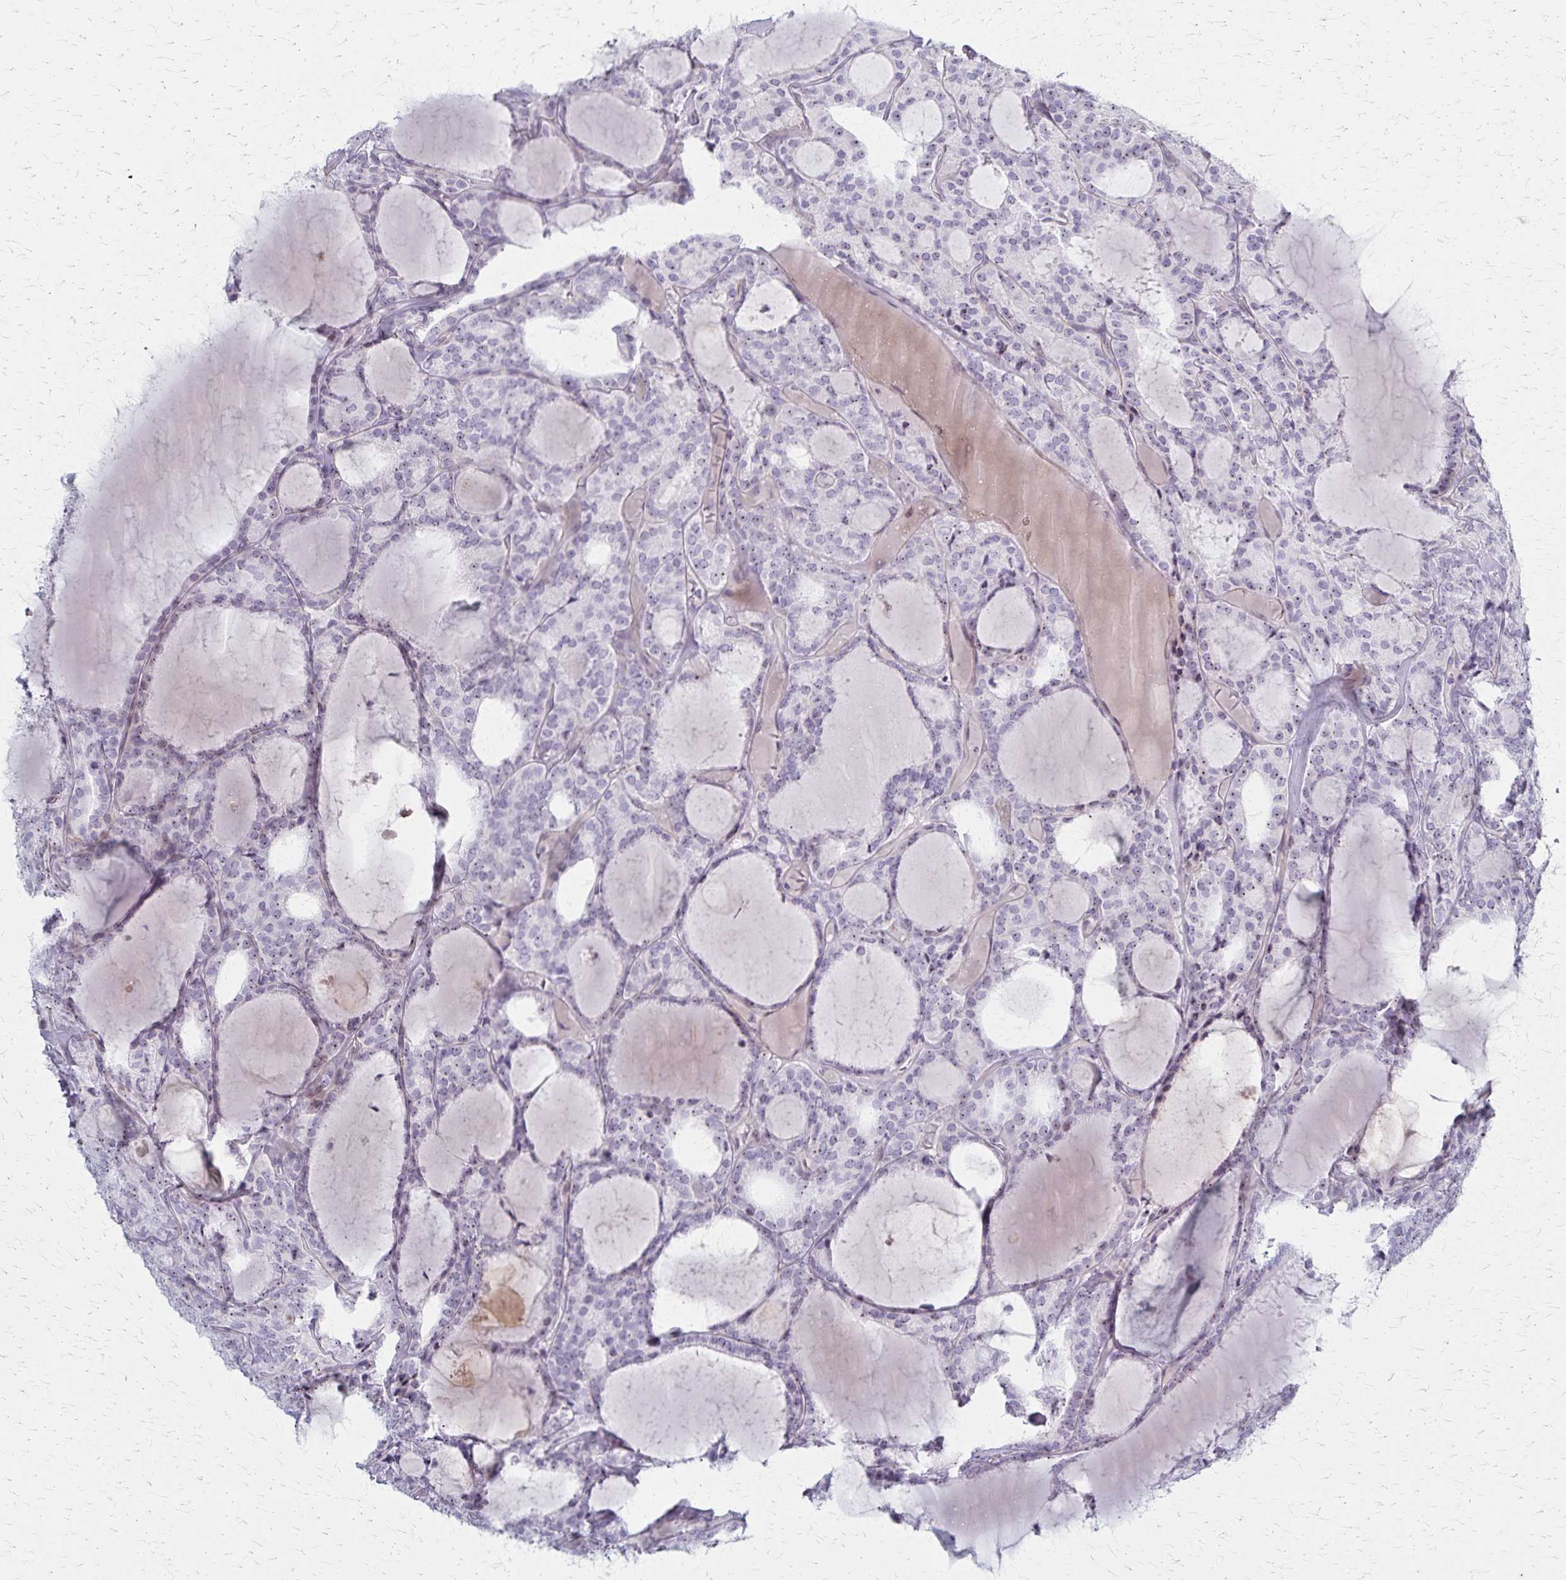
{"staining": {"intensity": "weak", "quantity": "<25%", "location": "nuclear"}, "tissue": "thyroid cancer", "cell_type": "Tumor cells", "image_type": "cancer", "snomed": [{"axis": "morphology", "description": "Follicular adenoma carcinoma, NOS"}, {"axis": "topography", "description": "Thyroid gland"}], "caption": "The histopathology image shows no significant staining in tumor cells of thyroid cancer. (DAB (3,3'-diaminobenzidine) immunohistochemistry (IHC), high magnification).", "gene": "DLK2", "patient": {"sex": "male", "age": 74}}